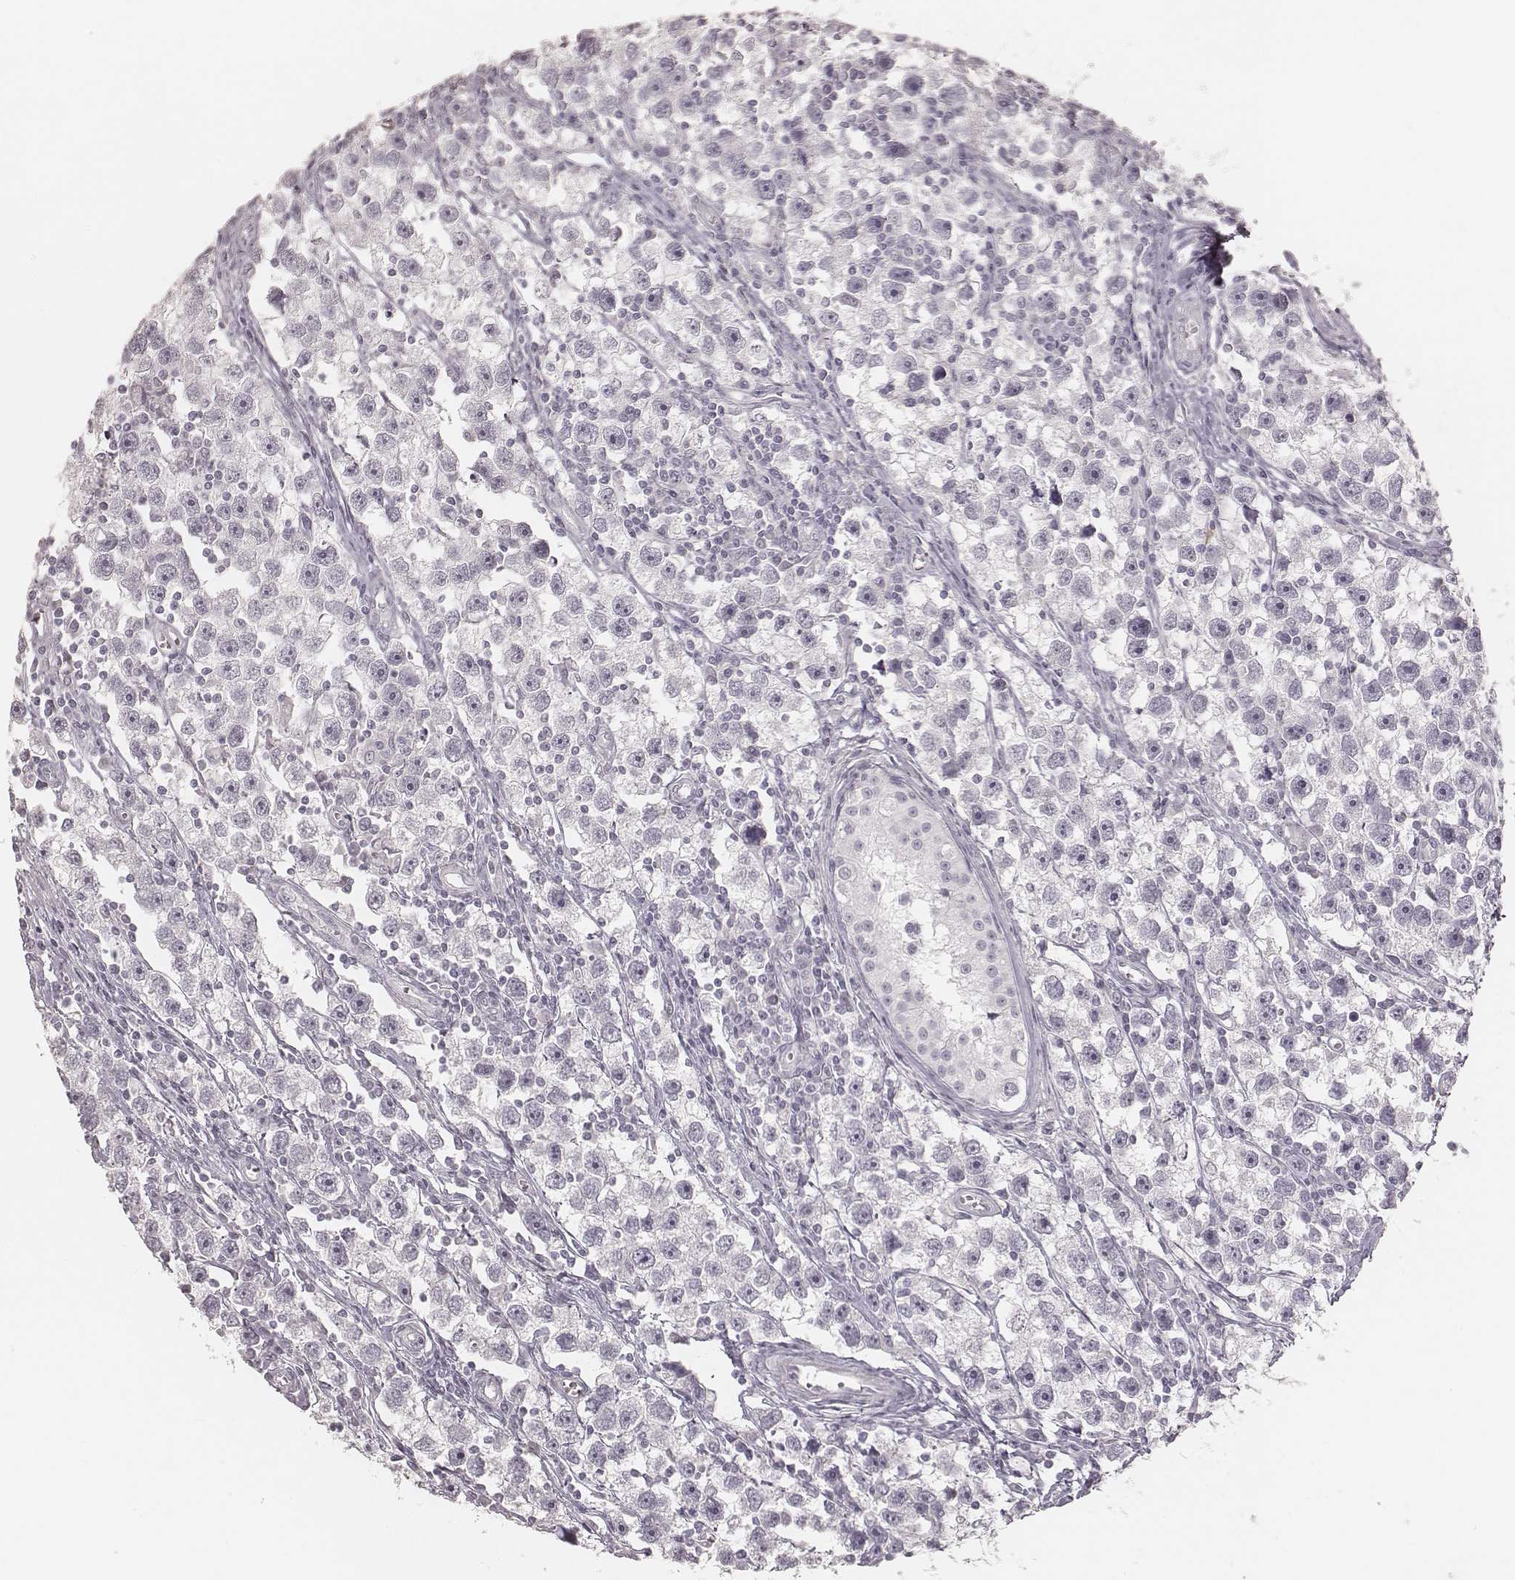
{"staining": {"intensity": "negative", "quantity": "none", "location": "none"}, "tissue": "testis cancer", "cell_type": "Tumor cells", "image_type": "cancer", "snomed": [{"axis": "morphology", "description": "Seminoma, NOS"}, {"axis": "topography", "description": "Testis"}], "caption": "Tumor cells are negative for brown protein staining in testis cancer (seminoma).", "gene": "KRT26", "patient": {"sex": "male", "age": 30}}